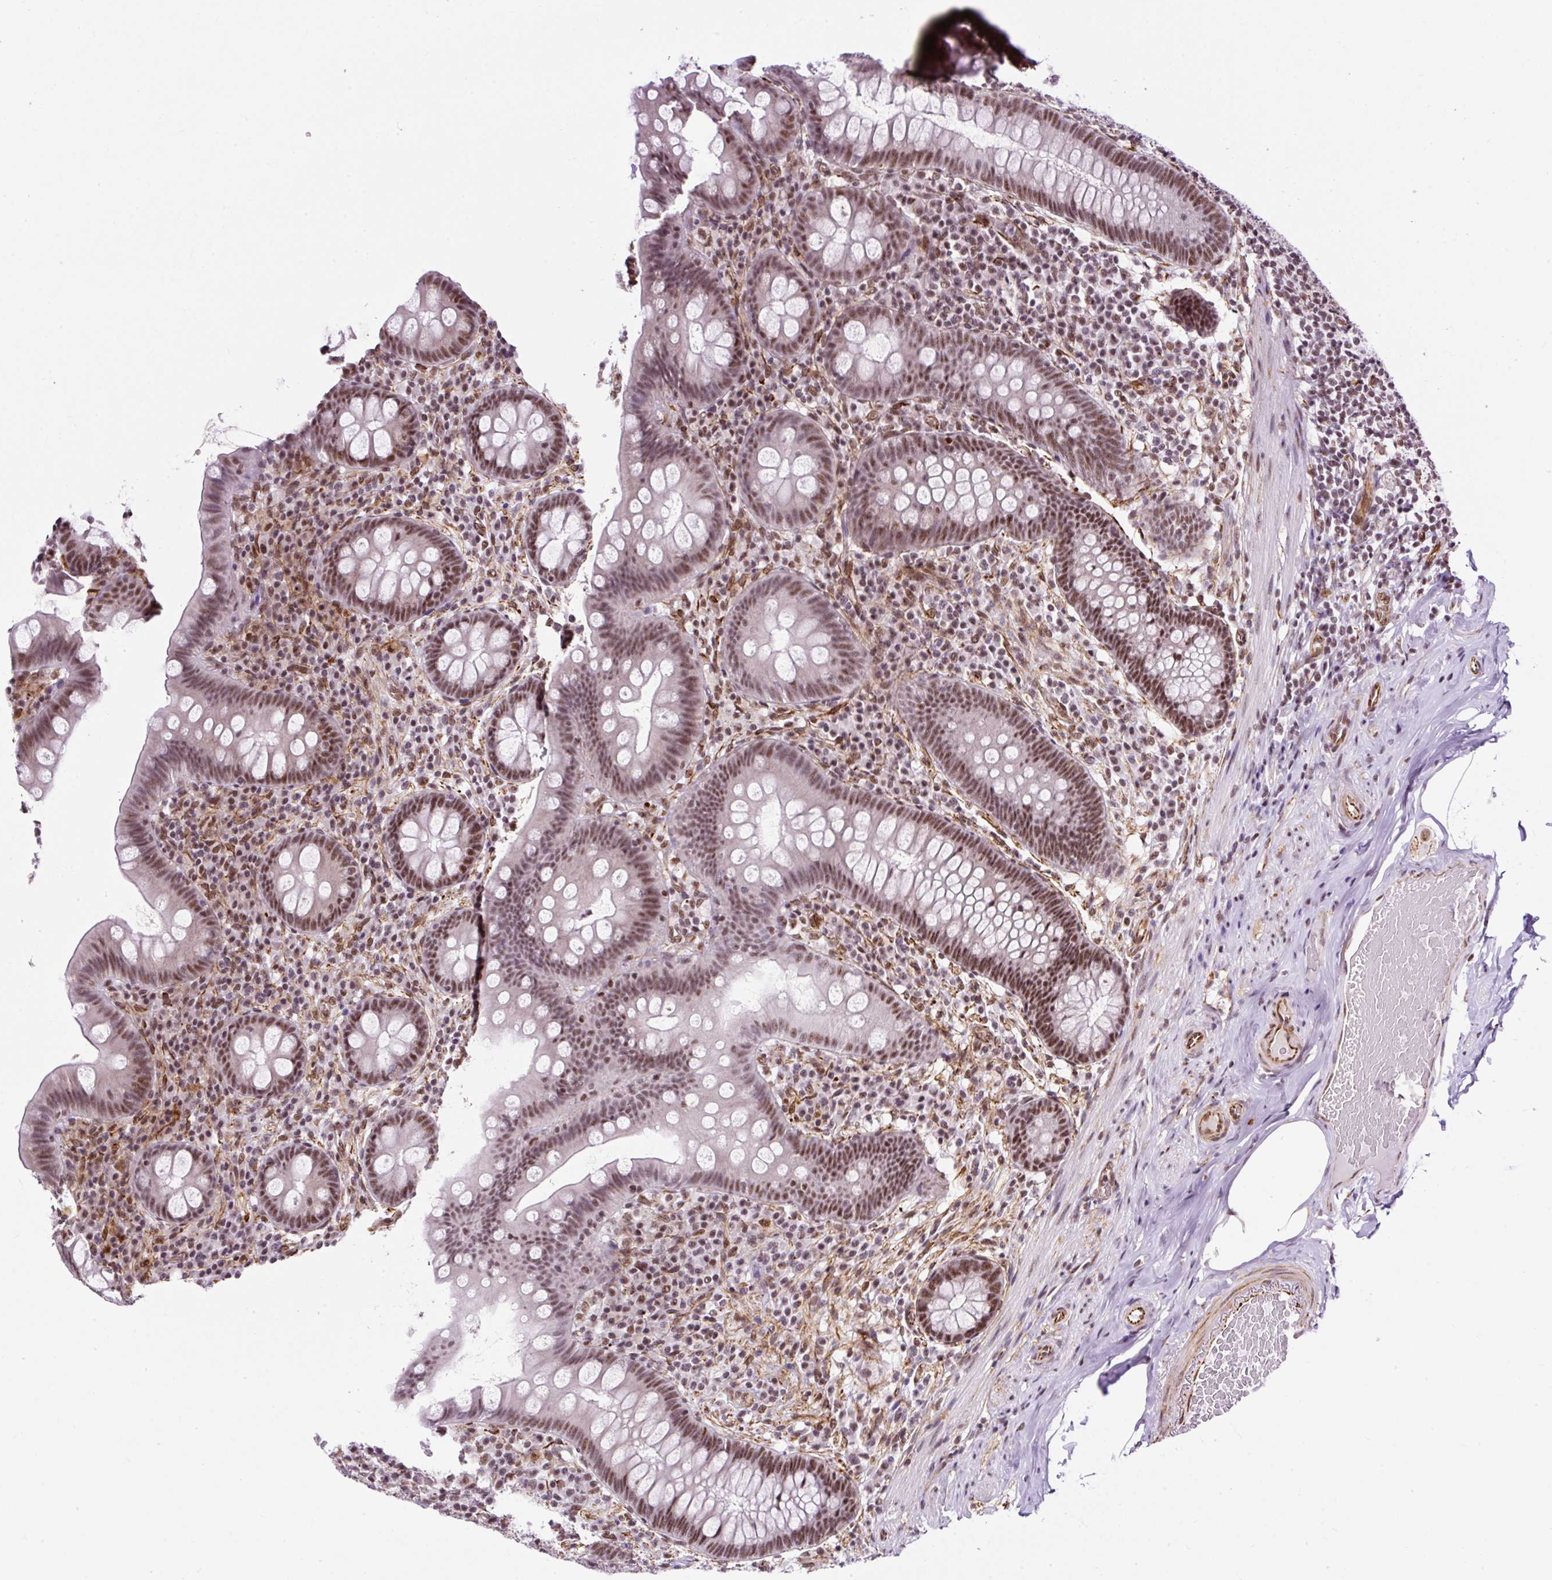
{"staining": {"intensity": "moderate", "quantity": ">75%", "location": "nuclear"}, "tissue": "appendix", "cell_type": "Glandular cells", "image_type": "normal", "snomed": [{"axis": "morphology", "description": "Normal tissue, NOS"}, {"axis": "topography", "description": "Appendix"}], "caption": "Immunohistochemistry (IHC) of normal appendix exhibits medium levels of moderate nuclear staining in about >75% of glandular cells.", "gene": "FMC1", "patient": {"sex": "male", "age": 71}}